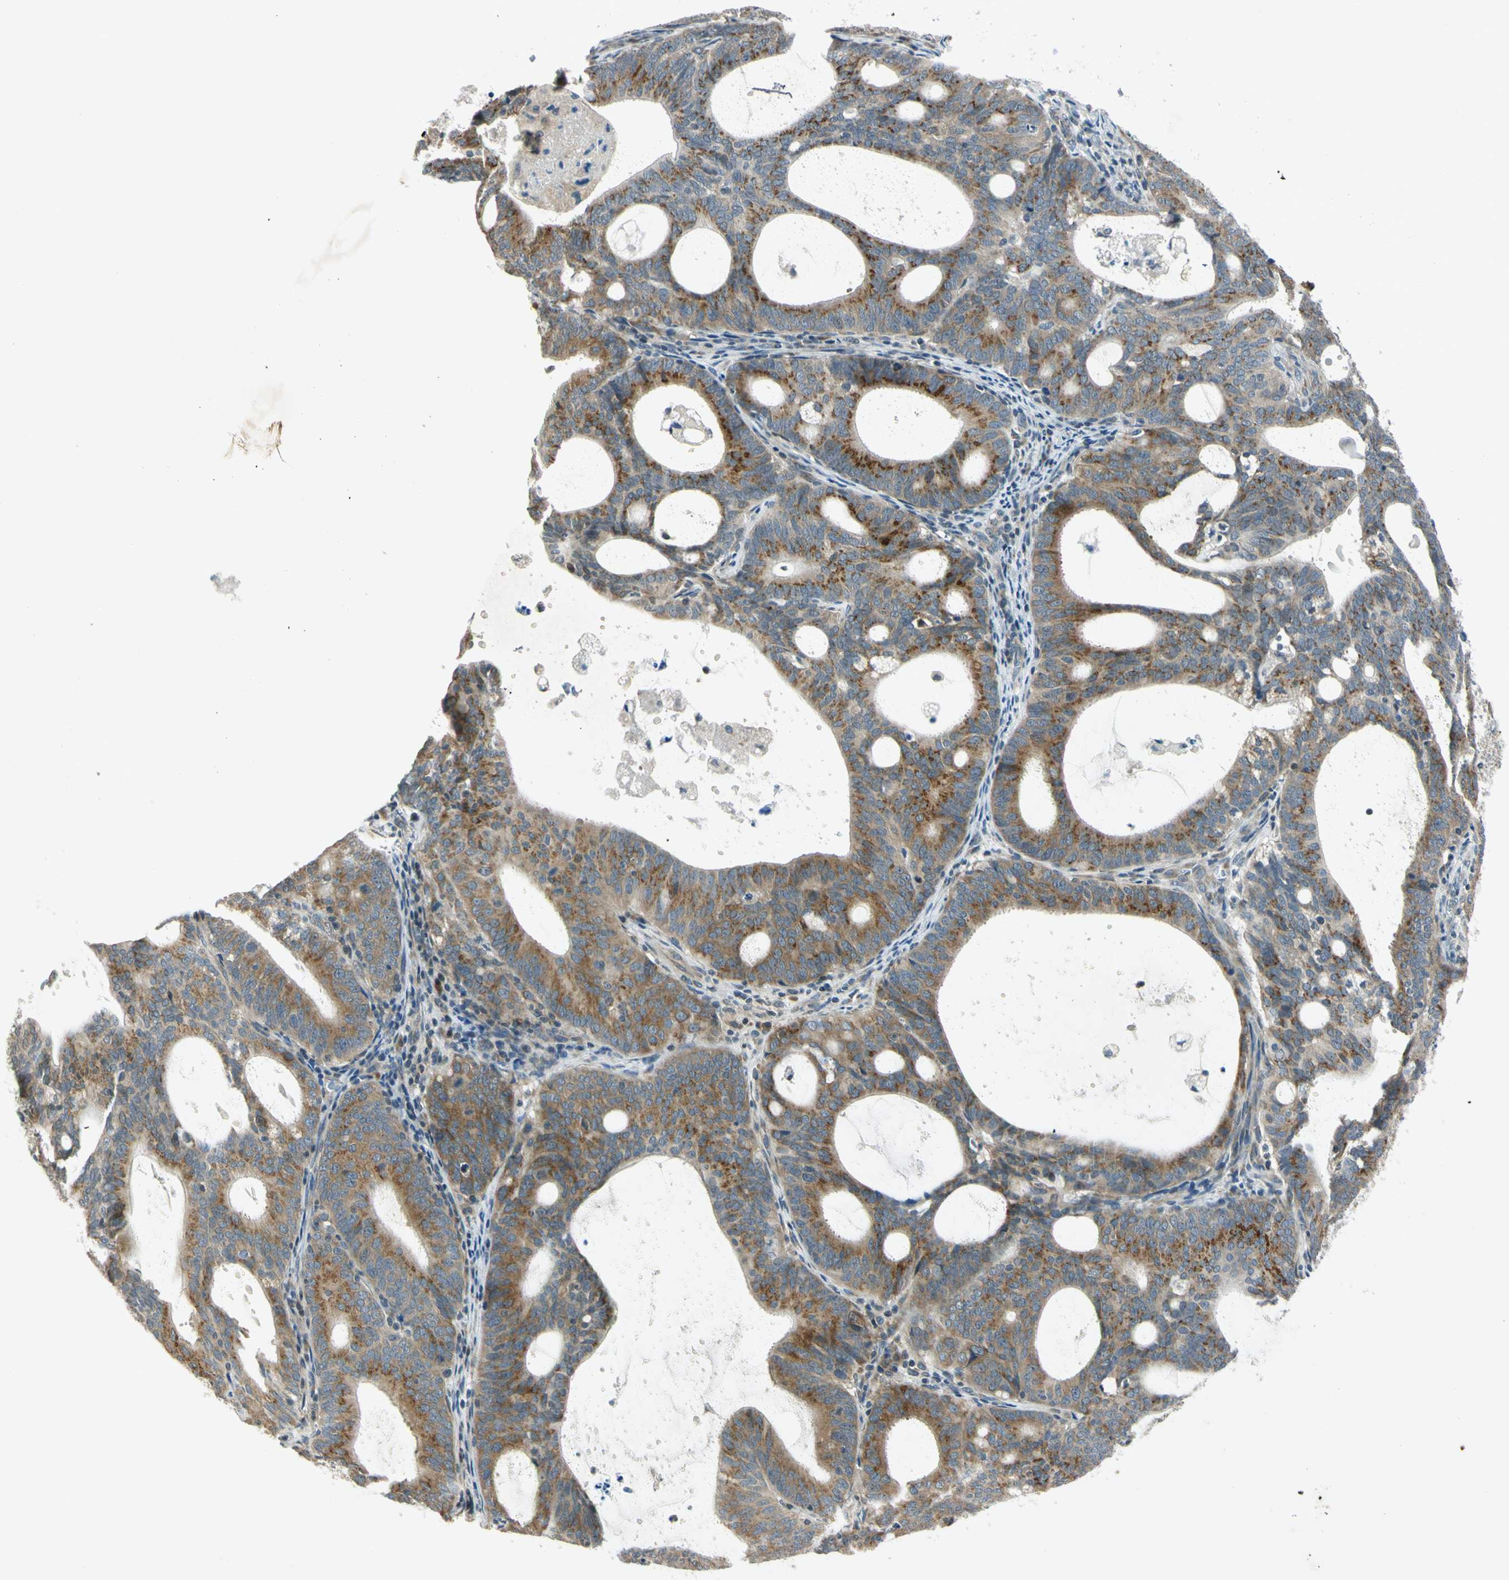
{"staining": {"intensity": "strong", "quantity": ">75%", "location": "cytoplasmic/membranous"}, "tissue": "endometrial cancer", "cell_type": "Tumor cells", "image_type": "cancer", "snomed": [{"axis": "morphology", "description": "Adenocarcinoma, NOS"}, {"axis": "topography", "description": "Uterus"}], "caption": "An image showing strong cytoplasmic/membranous staining in approximately >75% of tumor cells in adenocarcinoma (endometrial), as visualized by brown immunohistochemical staining.", "gene": "RPS6KB2", "patient": {"sex": "female", "age": 83}}